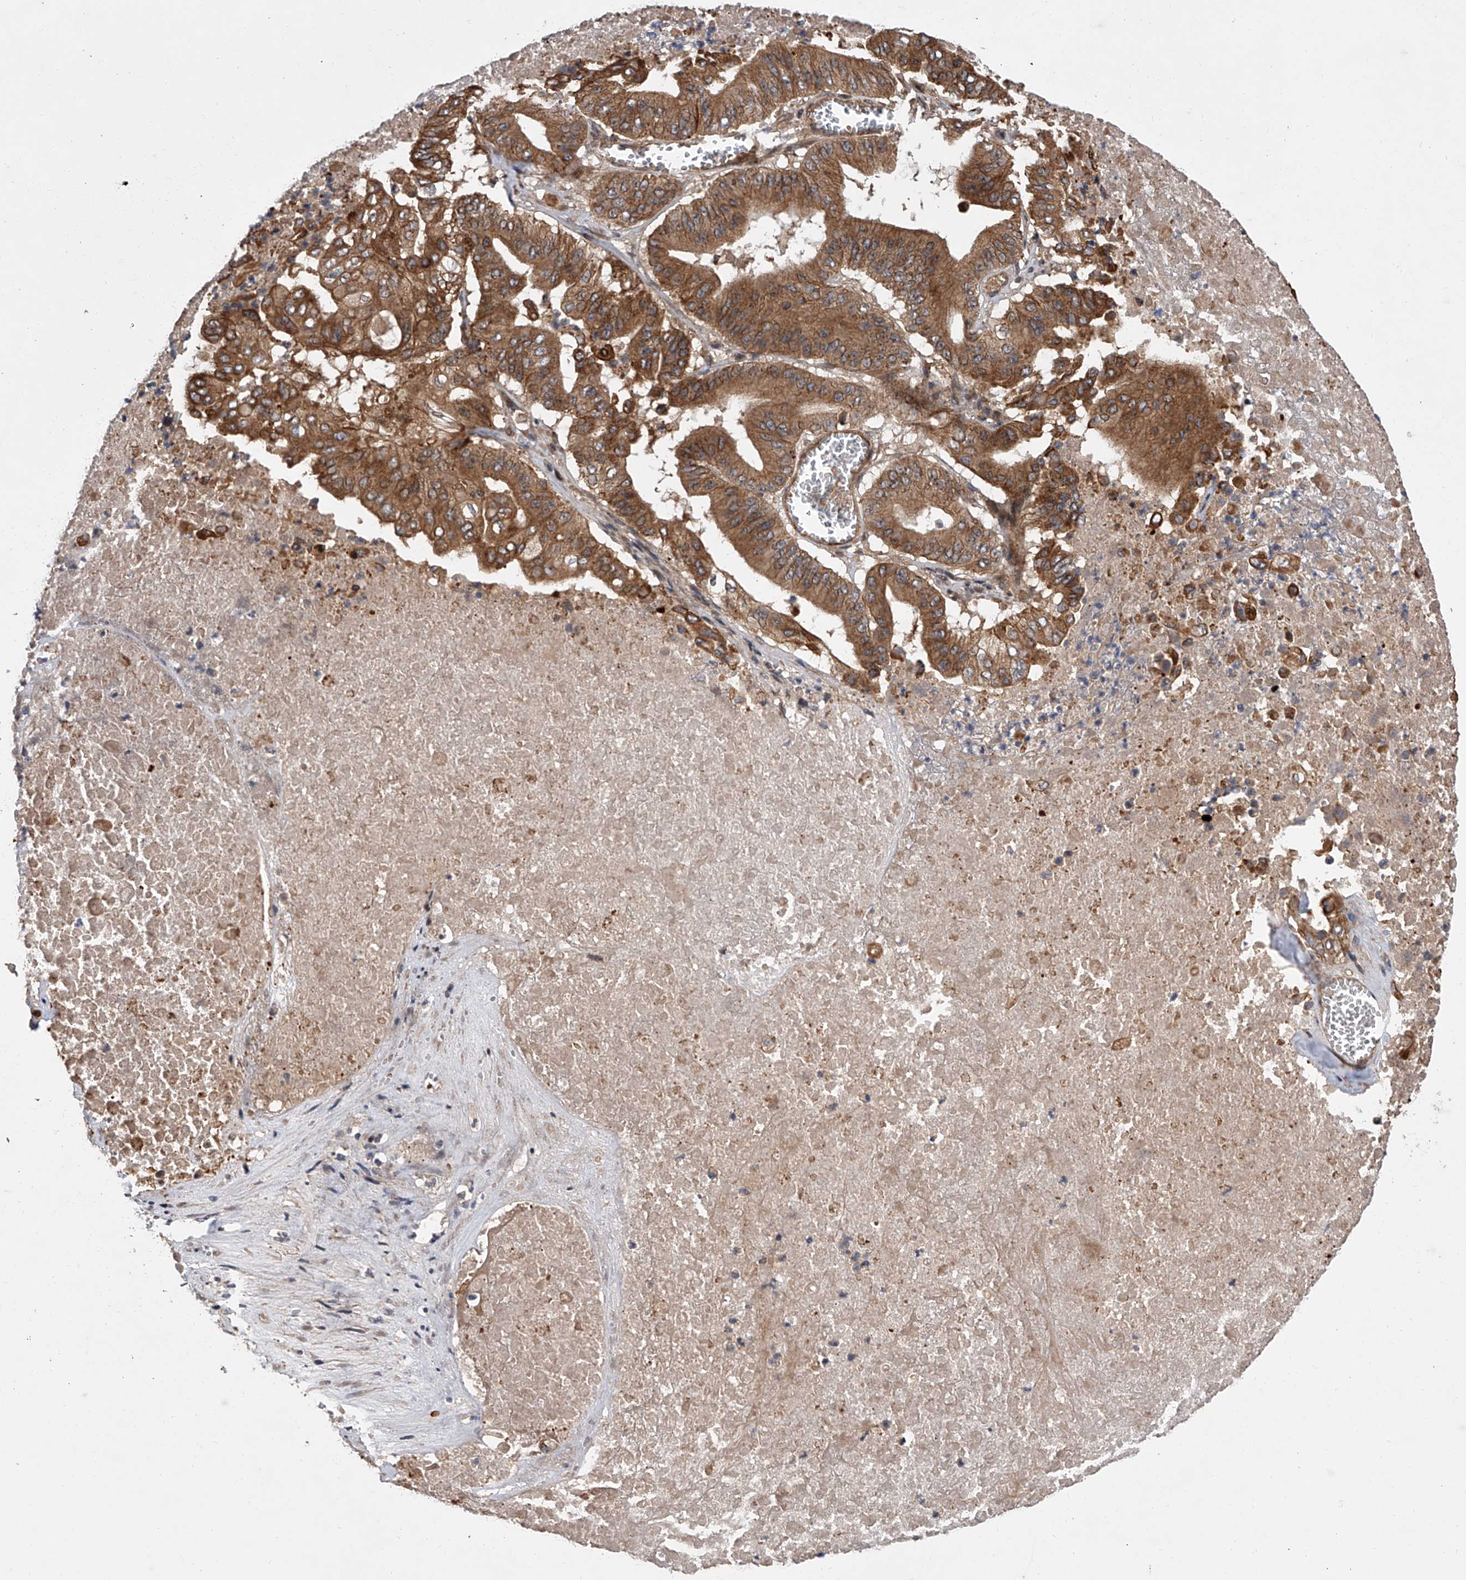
{"staining": {"intensity": "strong", "quantity": ">75%", "location": "cytoplasmic/membranous"}, "tissue": "pancreatic cancer", "cell_type": "Tumor cells", "image_type": "cancer", "snomed": [{"axis": "morphology", "description": "Adenocarcinoma, NOS"}, {"axis": "topography", "description": "Pancreas"}], "caption": "Brown immunohistochemical staining in pancreatic adenocarcinoma demonstrates strong cytoplasmic/membranous staining in about >75% of tumor cells.", "gene": "USP47", "patient": {"sex": "female", "age": 77}}